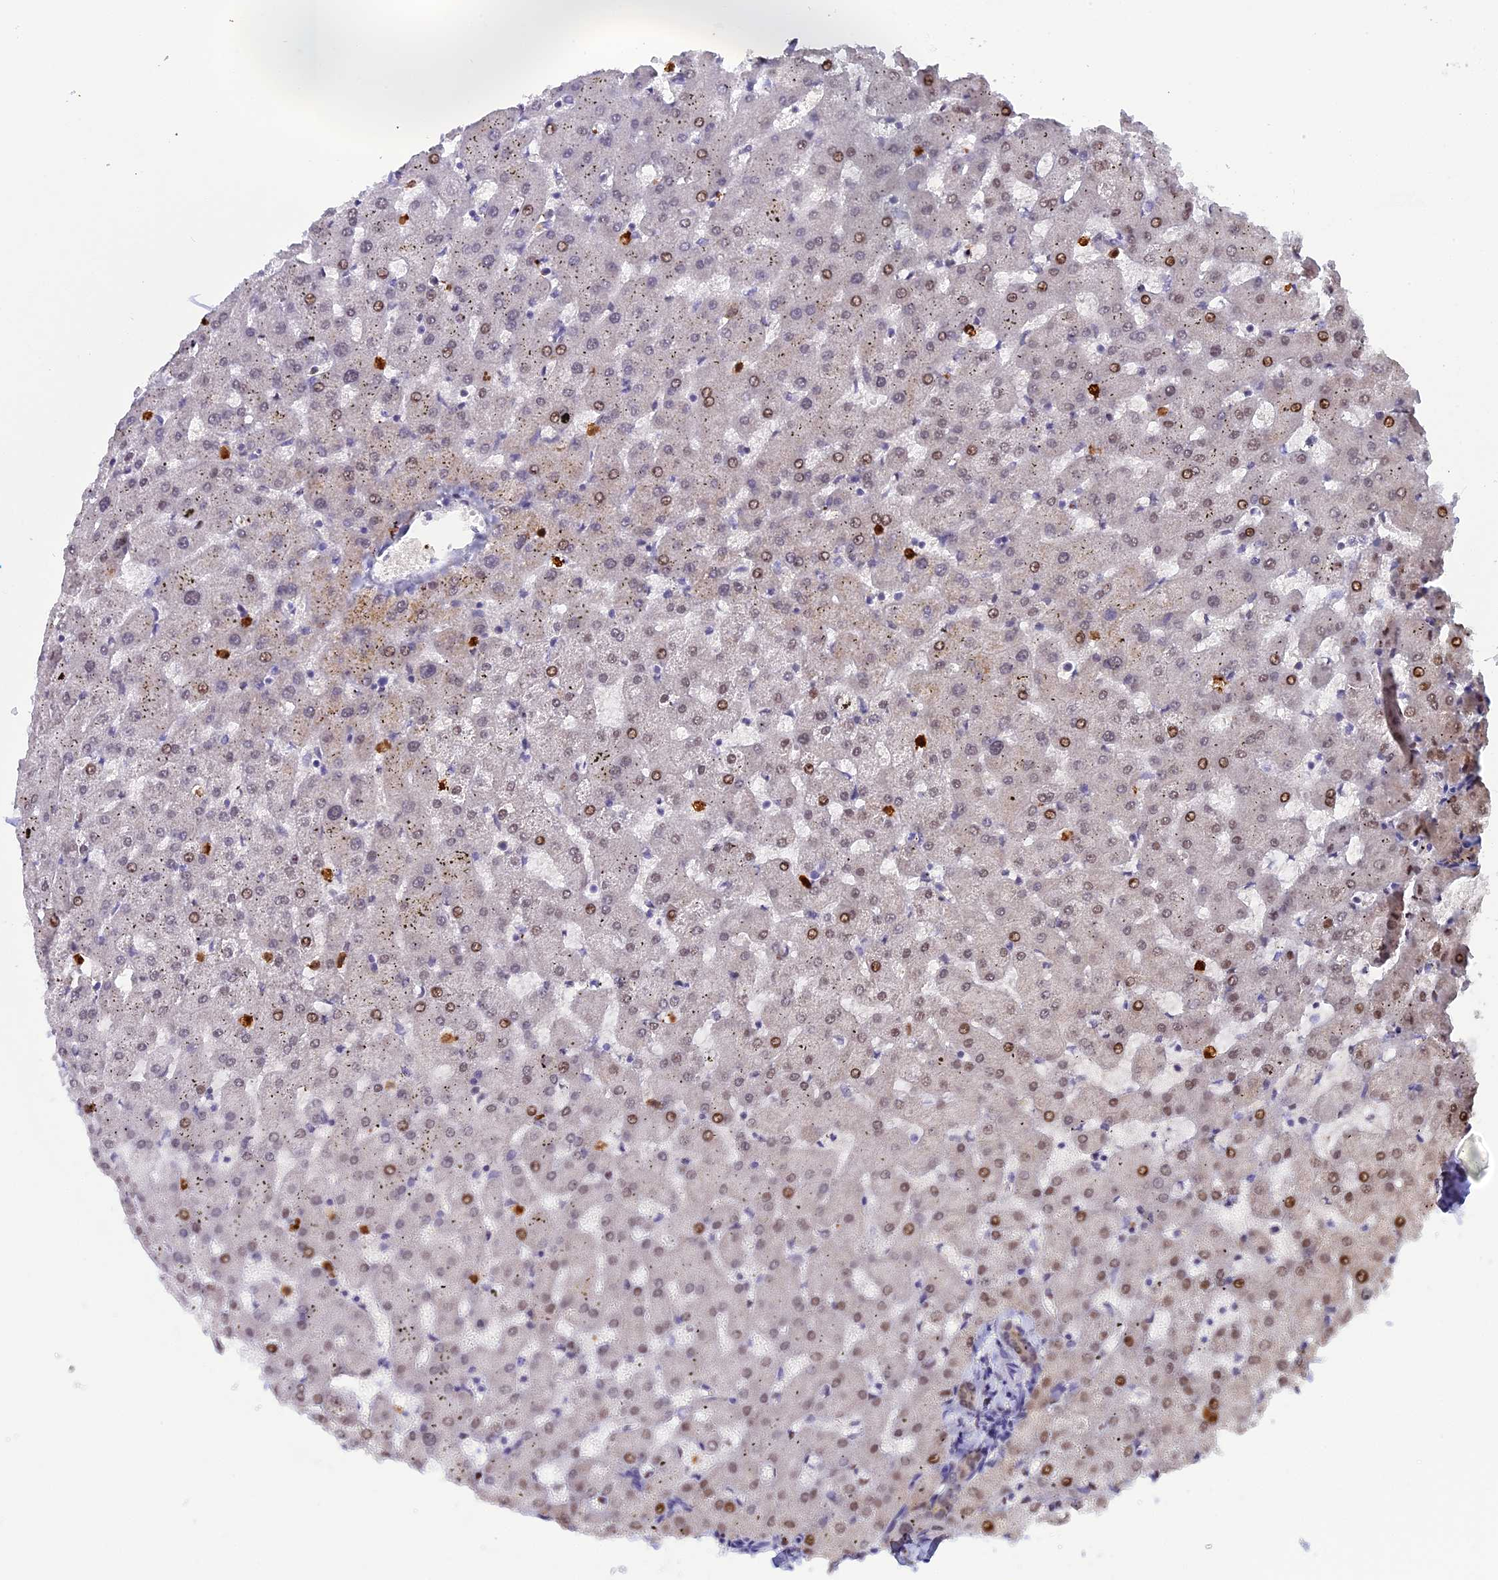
{"staining": {"intensity": "weak", "quantity": "25%-75%", "location": "nuclear"}, "tissue": "liver", "cell_type": "Cholangiocytes", "image_type": "normal", "snomed": [{"axis": "morphology", "description": "Normal tissue, NOS"}, {"axis": "topography", "description": "Liver"}], "caption": "IHC micrograph of unremarkable liver: liver stained using IHC displays low levels of weak protein expression localized specifically in the nuclear of cholangiocytes, appearing as a nuclear brown color.", "gene": "SLC26A1", "patient": {"sex": "female", "age": 63}}